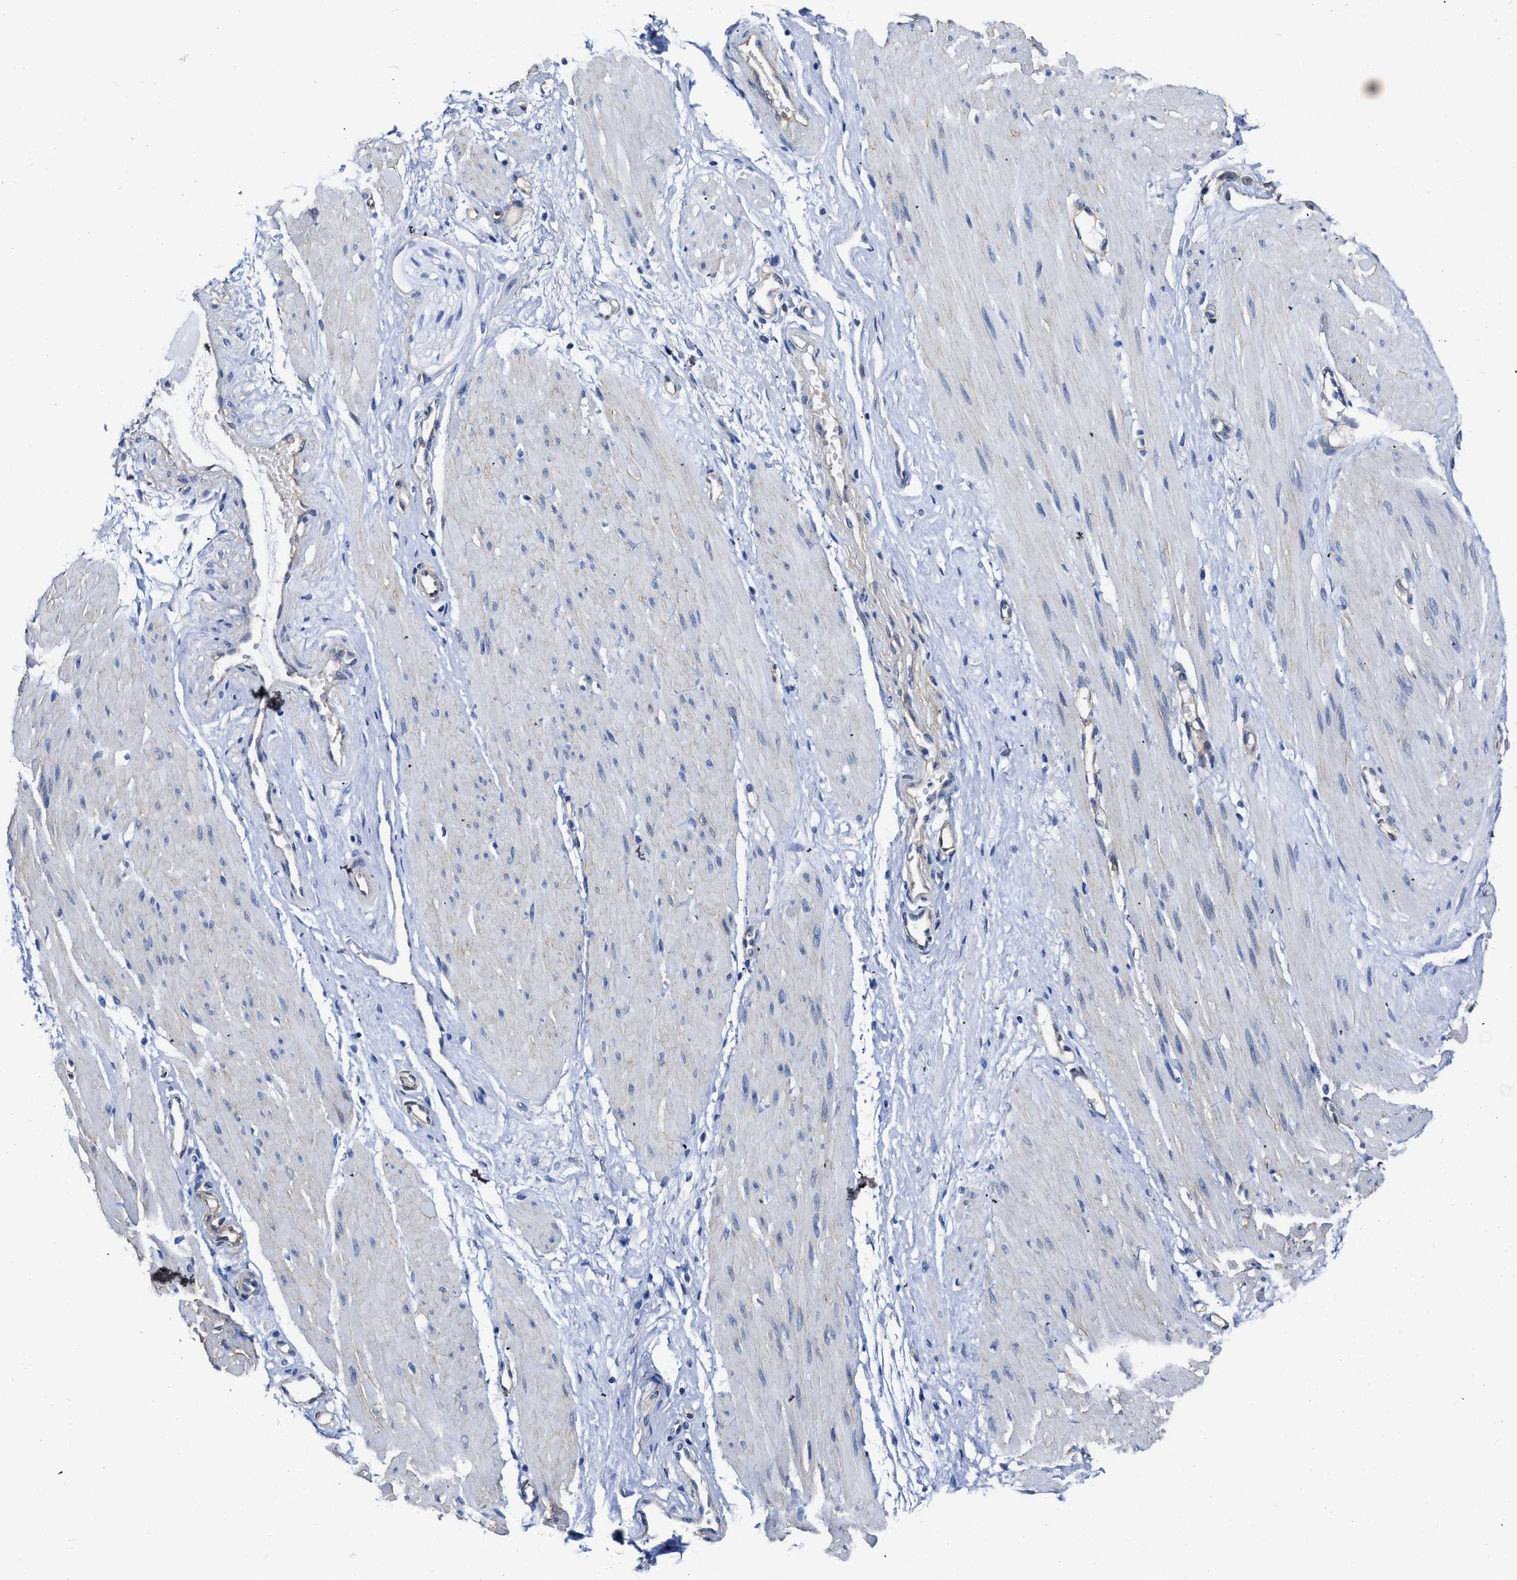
{"staining": {"intensity": "negative", "quantity": "none", "location": "none"}, "tissue": "adipose tissue", "cell_type": "Adipocytes", "image_type": "normal", "snomed": [{"axis": "morphology", "description": "Normal tissue, NOS"}, {"axis": "topography", "description": "Soft tissue"}, {"axis": "topography", "description": "Vascular tissue"}], "caption": "Protein analysis of unremarkable adipose tissue displays no significant staining in adipocytes. (DAB (3,3'-diaminobenzidine) immunohistochemistry (IHC) visualized using brightfield microscopy, high magnification).", "gene": "KCNMB3", "patient": {"sex": "female", "age": 35}}